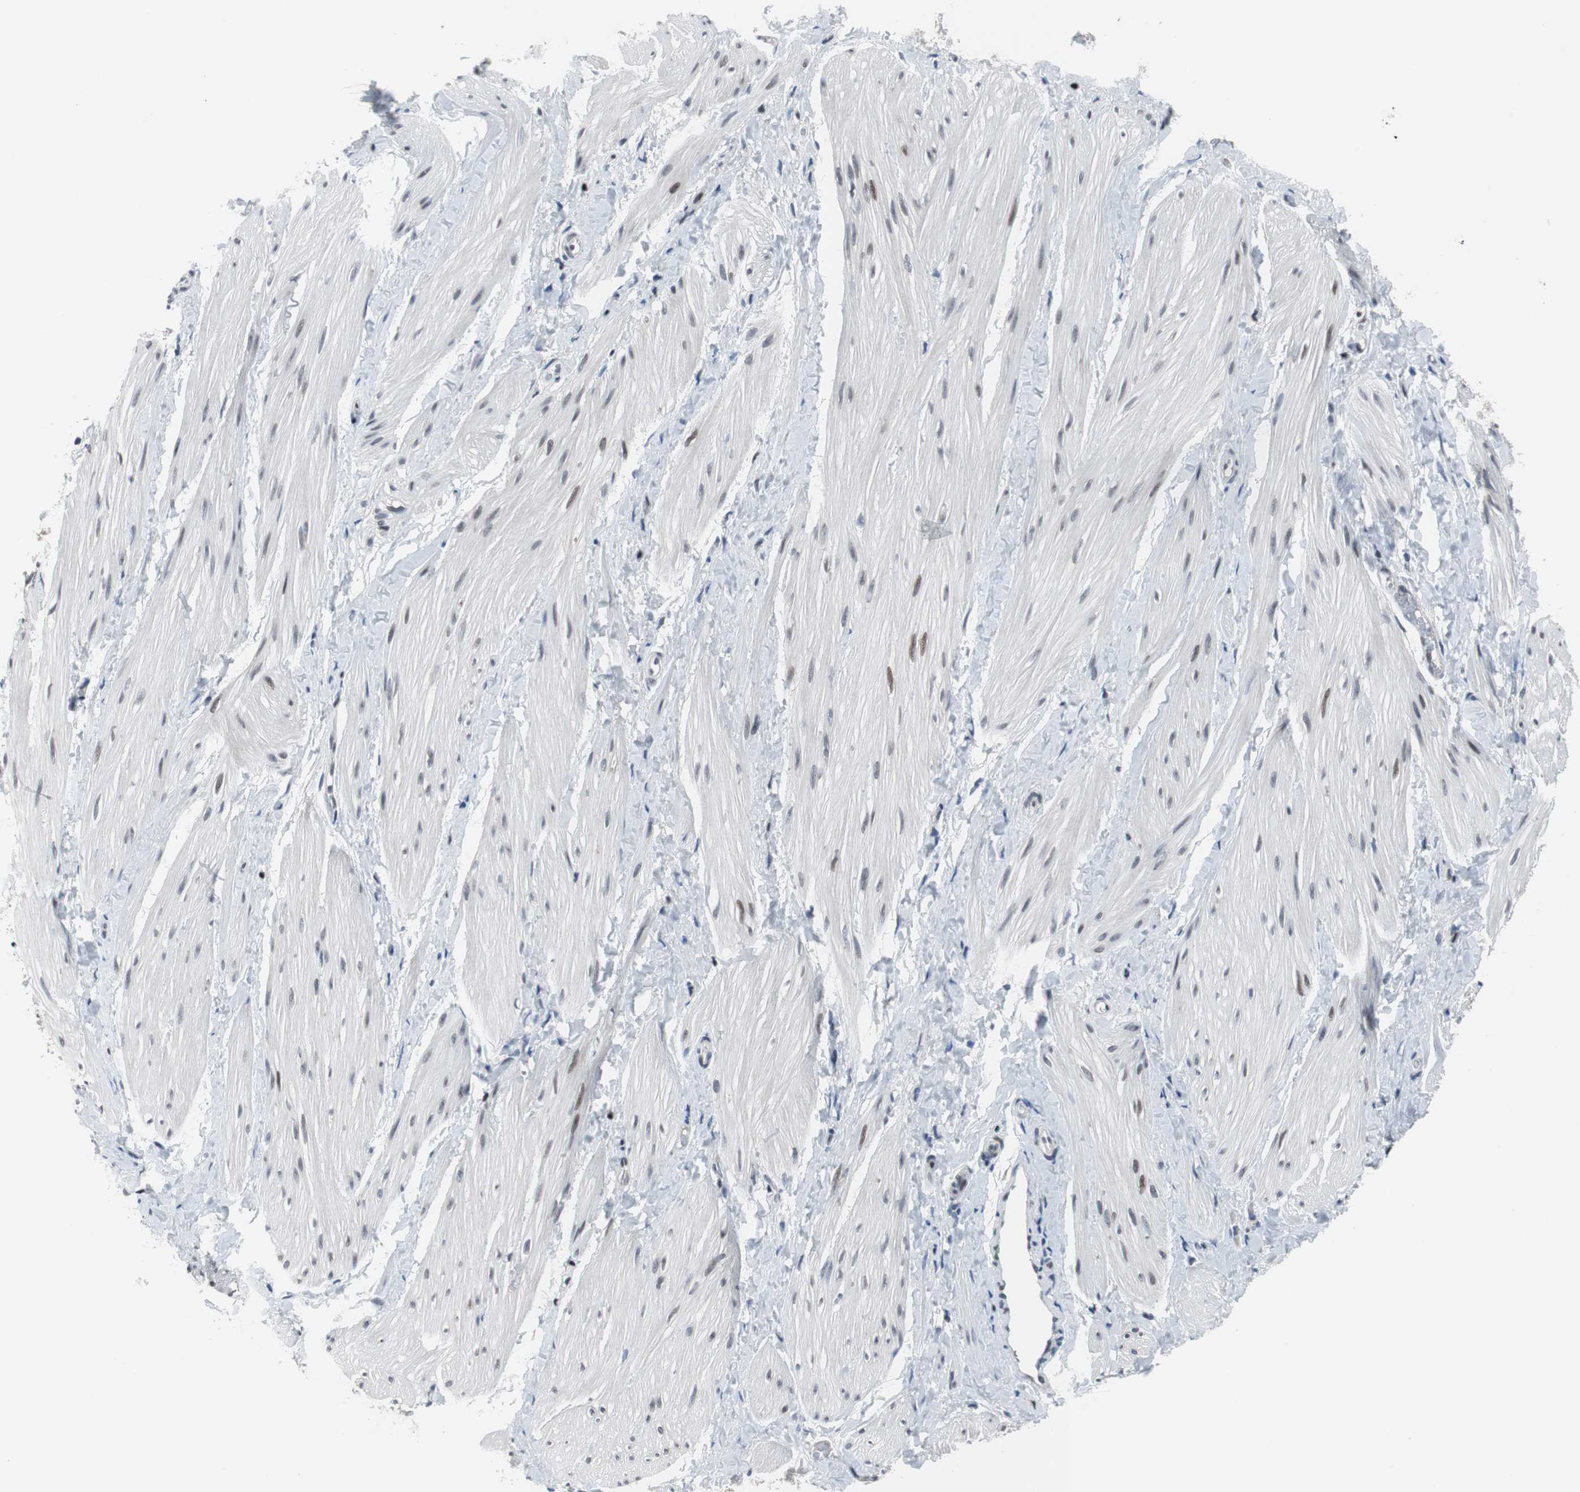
{"staining": {"intensity": "negative", "quantity": "none", "location": "none"}, "tissue": "smooth muscle", "cell_type": "Smooth muscle cells", "image_type": "normal", "snomed": [{"axis": "morphology", "description": "Normal tissue, NOS"}, {"axis": "topography", "description": "Smooth muscle"}], "caption": "This photomicrograph is of normal smooth muscle stained with immunohistochemistry (IHC) to label a protein in brown with the nuclei are counter-stained blue. There is no positivity in smooth muscle cells.", "gene": "TP63", "patient": {"sex": "male", "age": 16}}